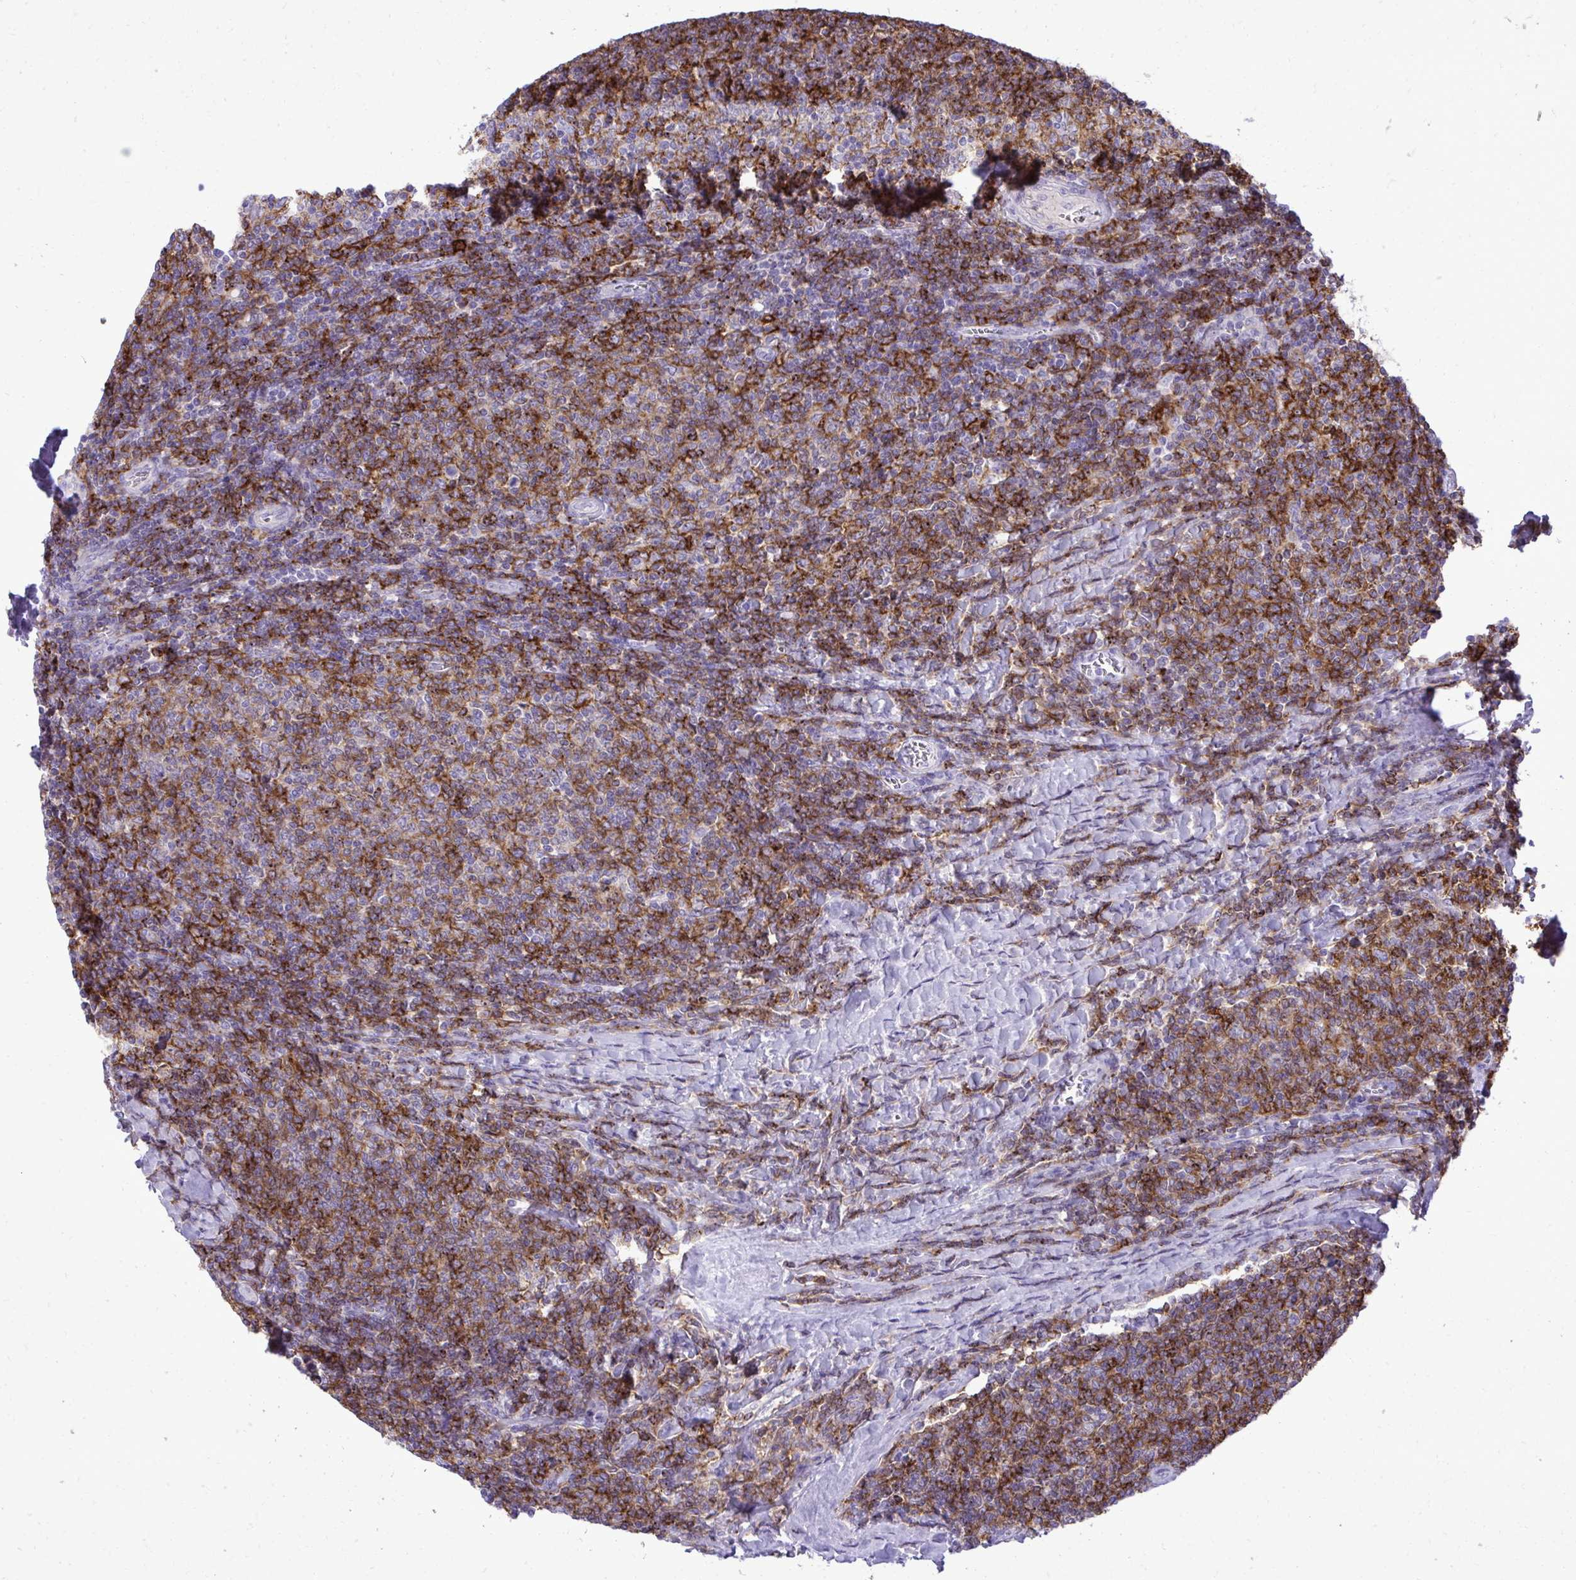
{"staining": {"intensity": "moderate", "quantity": ">75%", "location": "cytoplasmic/membranous"}, "tissue": "lymphoma", "cell_type": "Tumor cells", "image_type": "cancer", "snomed": [{"axis": "morphology", "description": "Malignant lymphoma, non-Hodgkin's type, Low grade"}, {"axis": "topography", "description": "Lymph node"}], "caption": "Lymphoma was stained to show a protein in brown. There is medium levels of moderate cytoplasmic/membranous positivity in approximately >75% of tumor cells.", "gene": "PITPNM3", "patient": {"sex": "male", "age": 52}}